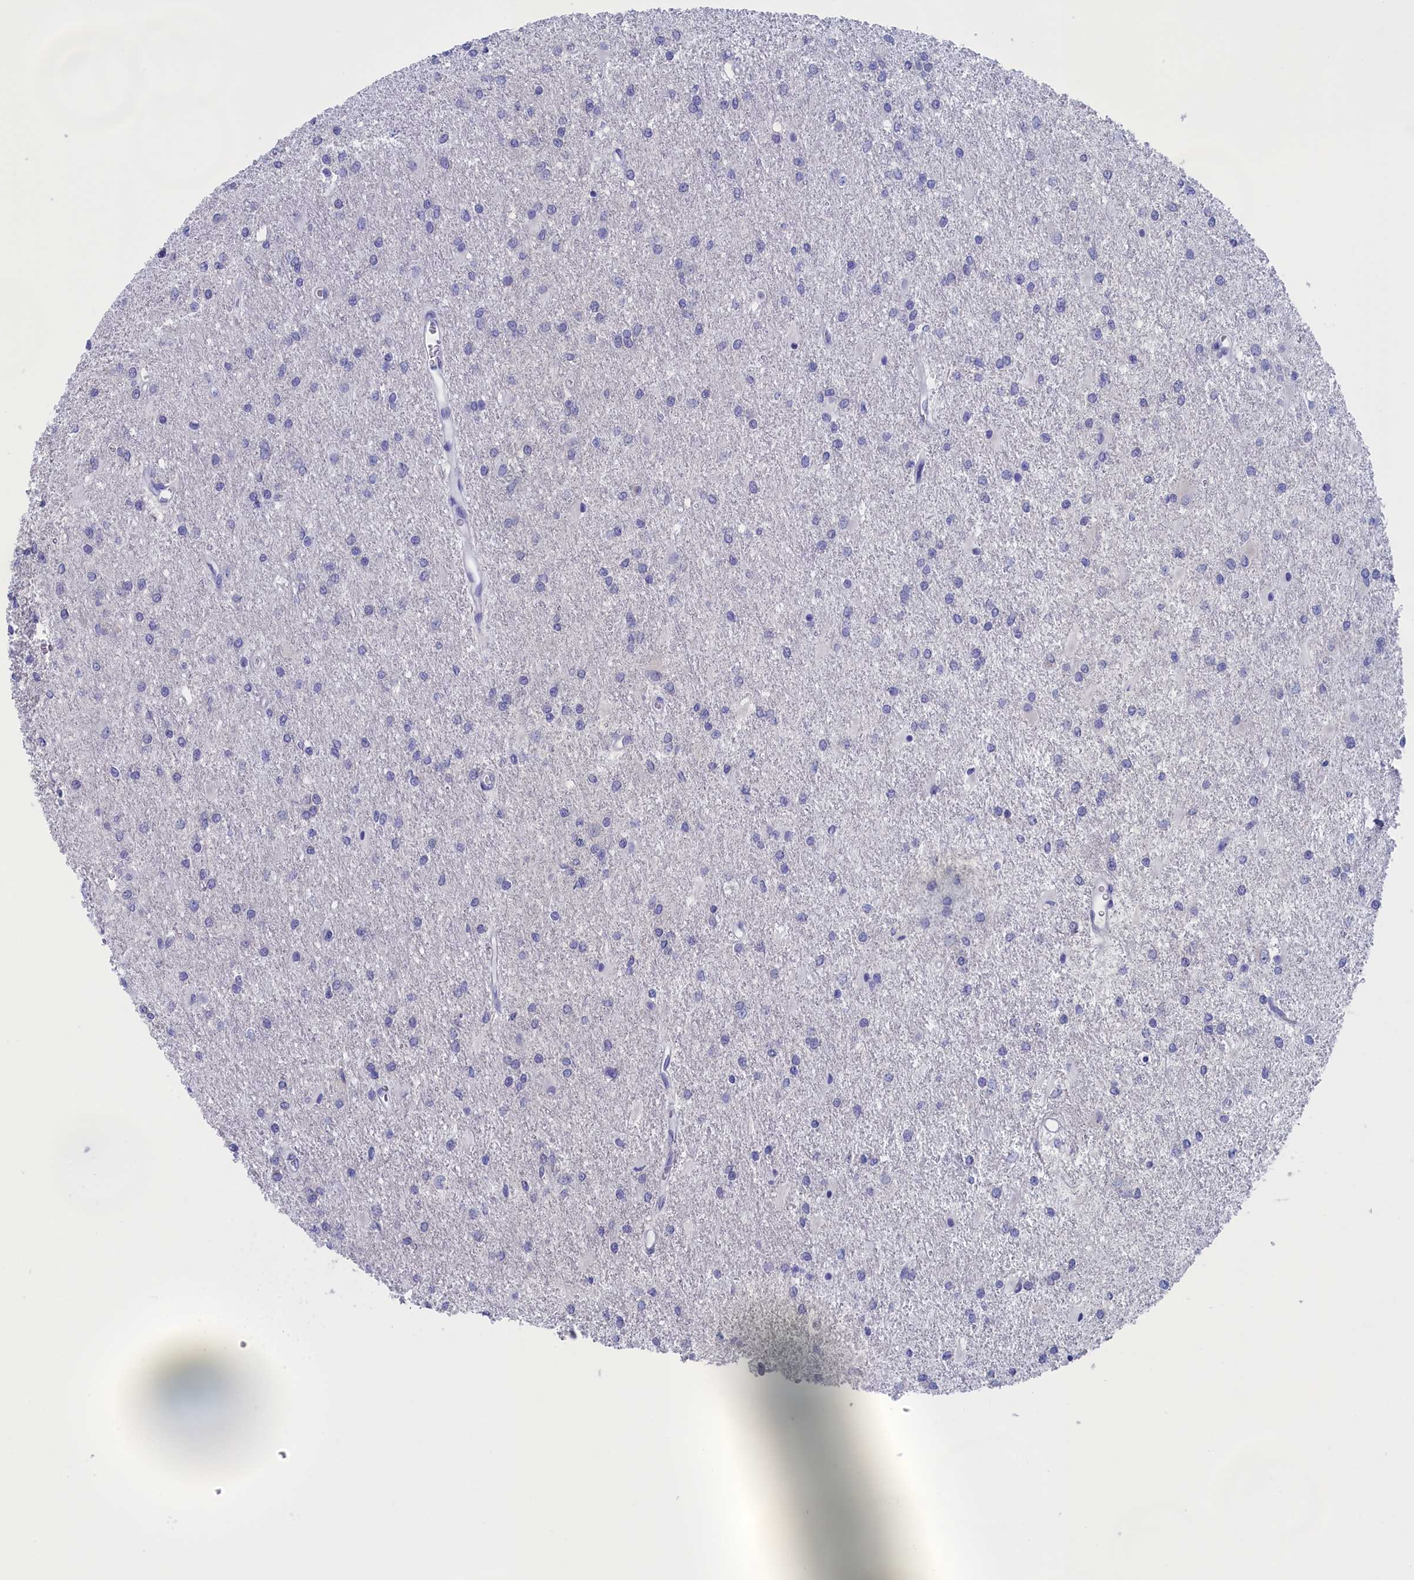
{"staining": {"intensity": "negative", "quantity": "none", "location": "none"}, "tissue": "glioma", "cell_type": "Tumor cells", "image_type": "cancer", "snomed": [{"axis": "morphology", "description": "Glioma, malignant, High grade"}, {"axis": "topography", "description": "Brain"}], "caption": "Tumor cells are negative for brown protein staining in malignant glioma (high-grade).", "gene": "ANKRD2", "patient": {"sex": "female", "age": 50}}